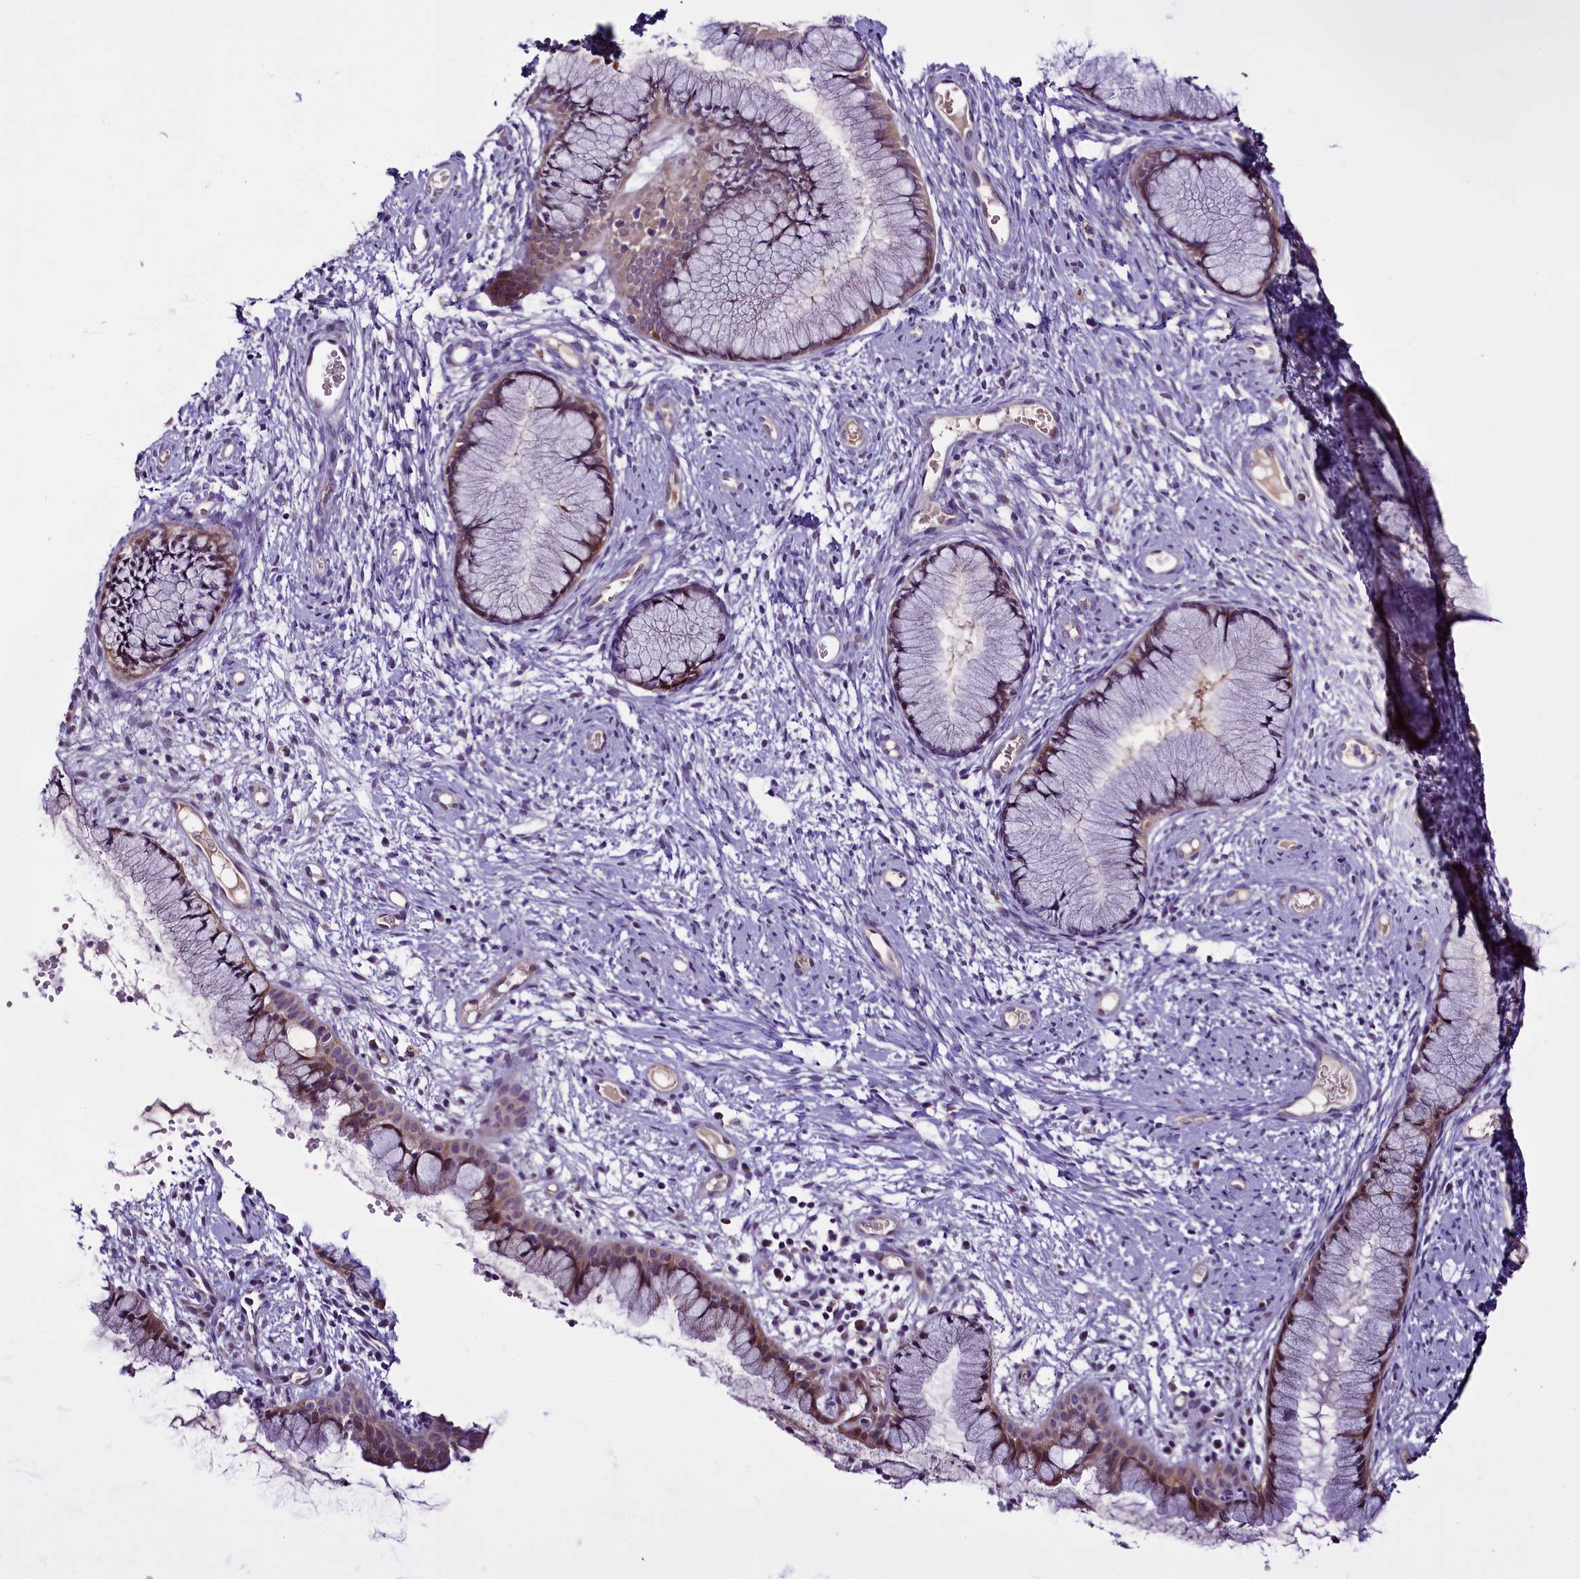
{"staining": {"intensity": "moderate", "quantity": "25%-75%", "location": "cytoplasmic/membranous"}, "tissue": "cervix", "cell_type": "Glandular cells", "image_type": "normal", "snomed": [{"axis": "morphology", "description": "Normal tissue, NOS"}, {"axis": "topography", "description": "Cervix"}], "caption": "IHC image of normal cervix: cervix stained using immunohistochemistry shows medium levels of moderate protein expression localized specifically in the cytoplasmic/membranous of glandular cells, appearing as a cytoplasmic/membranous brown color.", "gene": "C9orf40", "patient": {"sex": "female", "age": 42}}